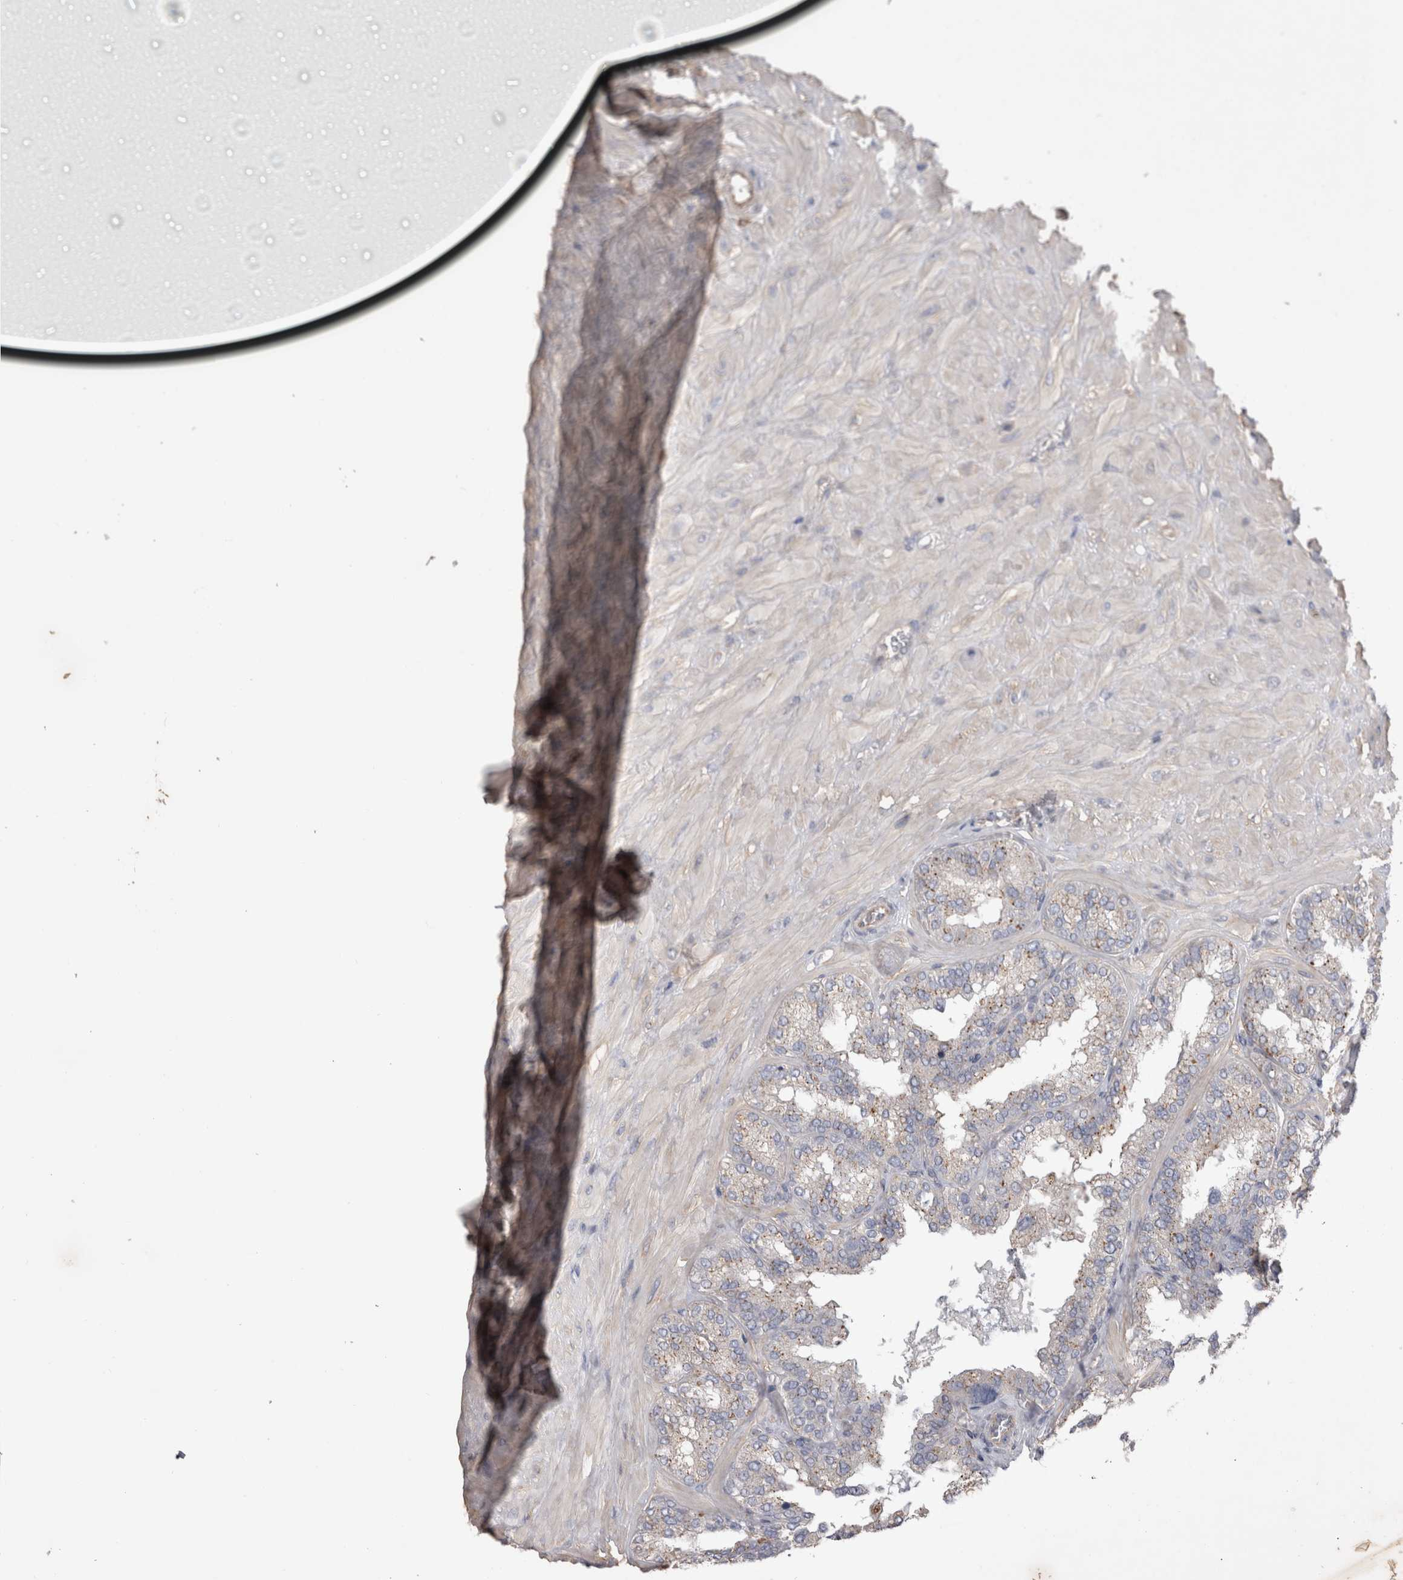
{"staining": {"intensity": "weak", "quantity": "<25%", "location": "cytoplasmic/membranous"}, "tissue": "seminal vesicle", "cell_type": "Glandular cells", "image_type": "normal", "snomed": [{"axis": "morphology", "description": "Normal tissue, NOS"}, {"axis": "topography", "description": "Prostate"}, {"axis": "topography", "description": "Seminal veicle"}], "caption": "Glandular cells are negative for protein expression in unremarkable human seminal vesicle. (Immunohistochemistry, brightfield microscopy, high magnification).", "gene": "STRADB", "patient": {"sex": "male", "age": 51}}